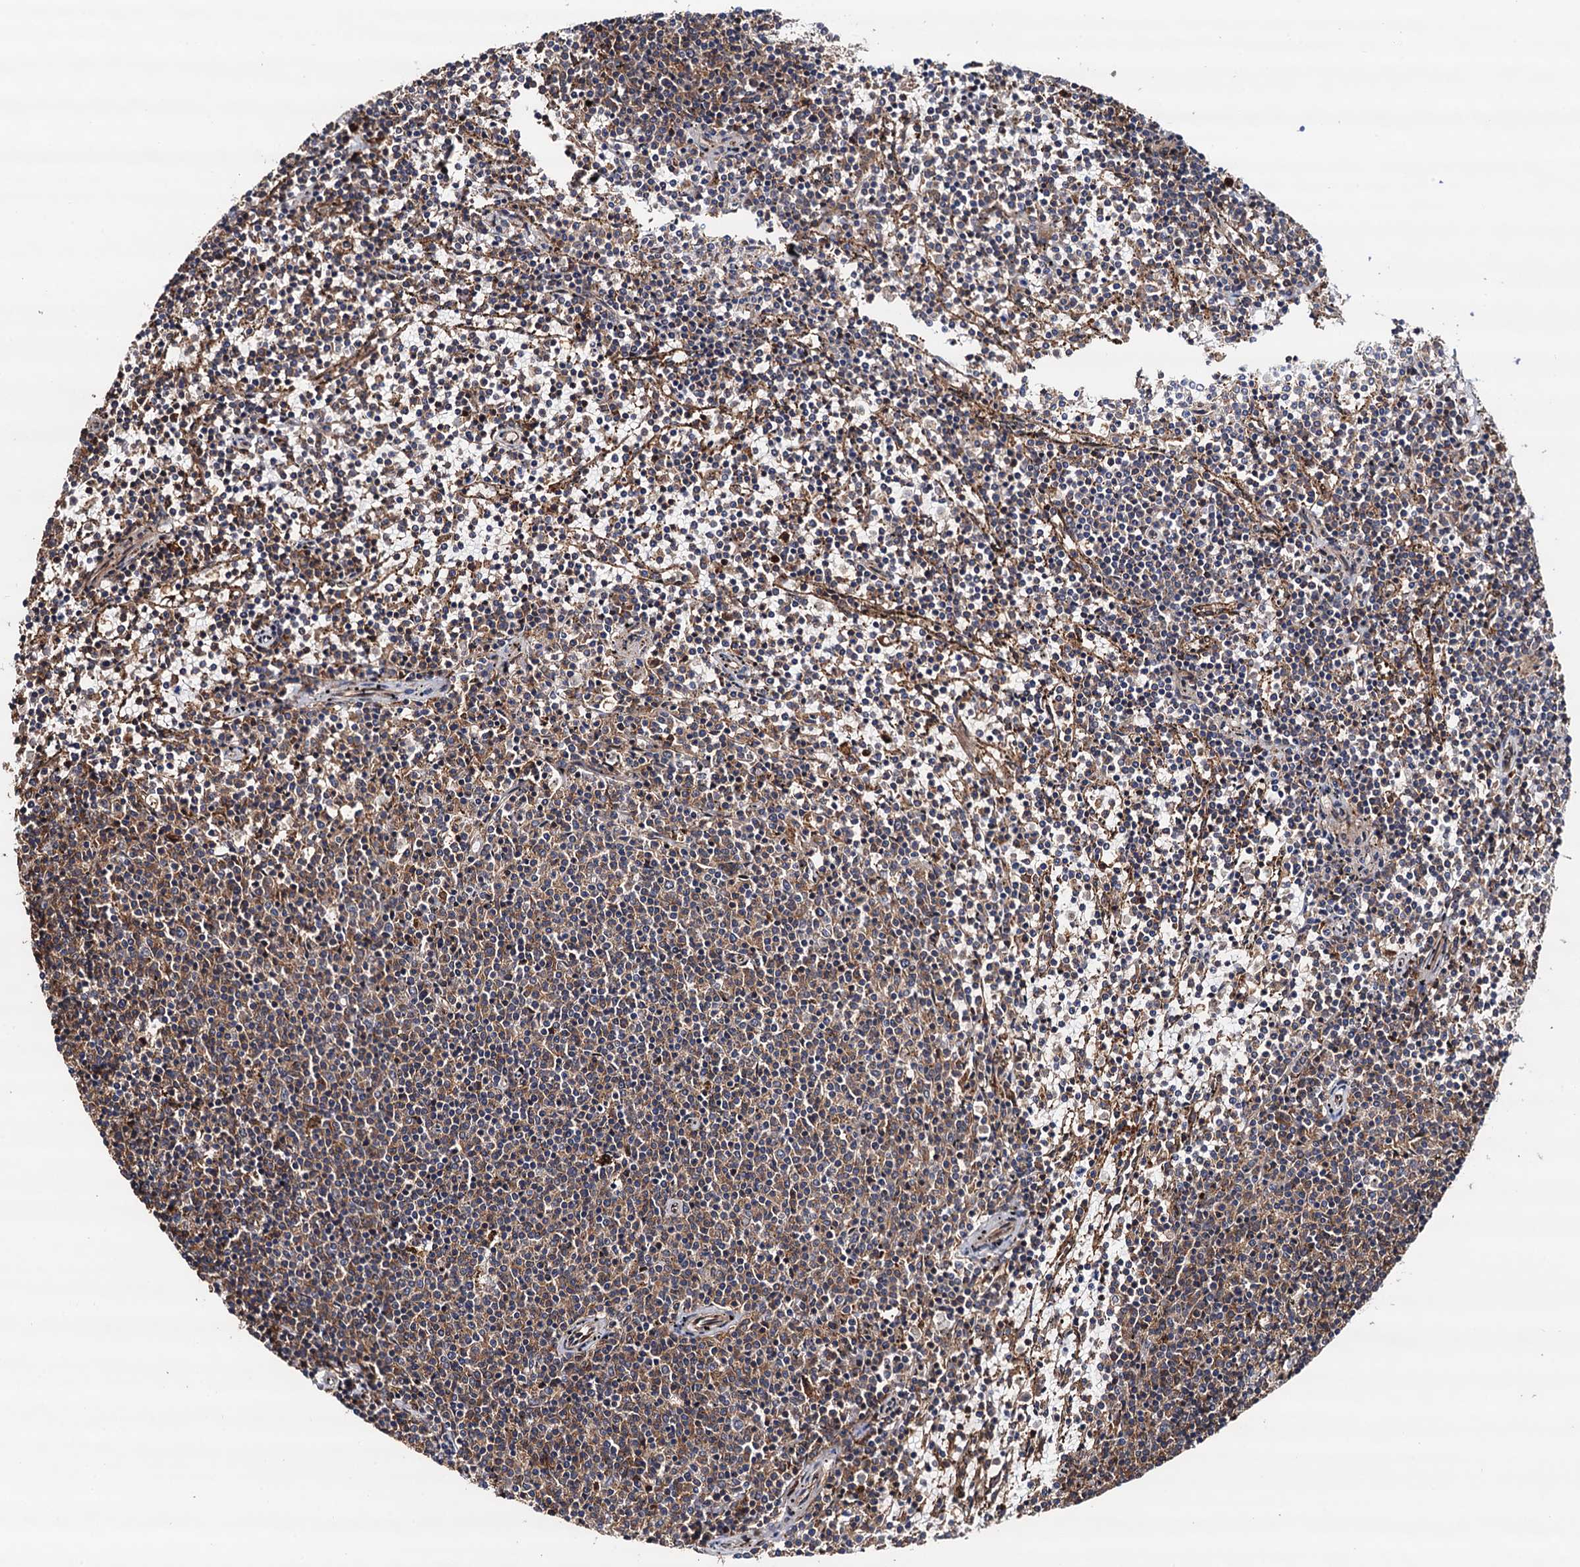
{"staining": {"intensity": "moderate", "quantity": "<25%", "location": "cytoplasmic/membranous"}, "tissue": "lymphoma", "cell_type": "Tumor cells", "image_type": "cancer", "snomed": [{"axis": "morphology", "description": "Malignant lymphoma, non-Hodgkin's type, Low grade"}, {"axis": "topography", "description": "Spleen"}], "caption": "Moderate cytoplasmic/membranous expression for a protein is seen in about <25% of tumor cells of lymphoma using IHC.", "gene": "BORA", "patient": {"sex": "female", "age": 50}}